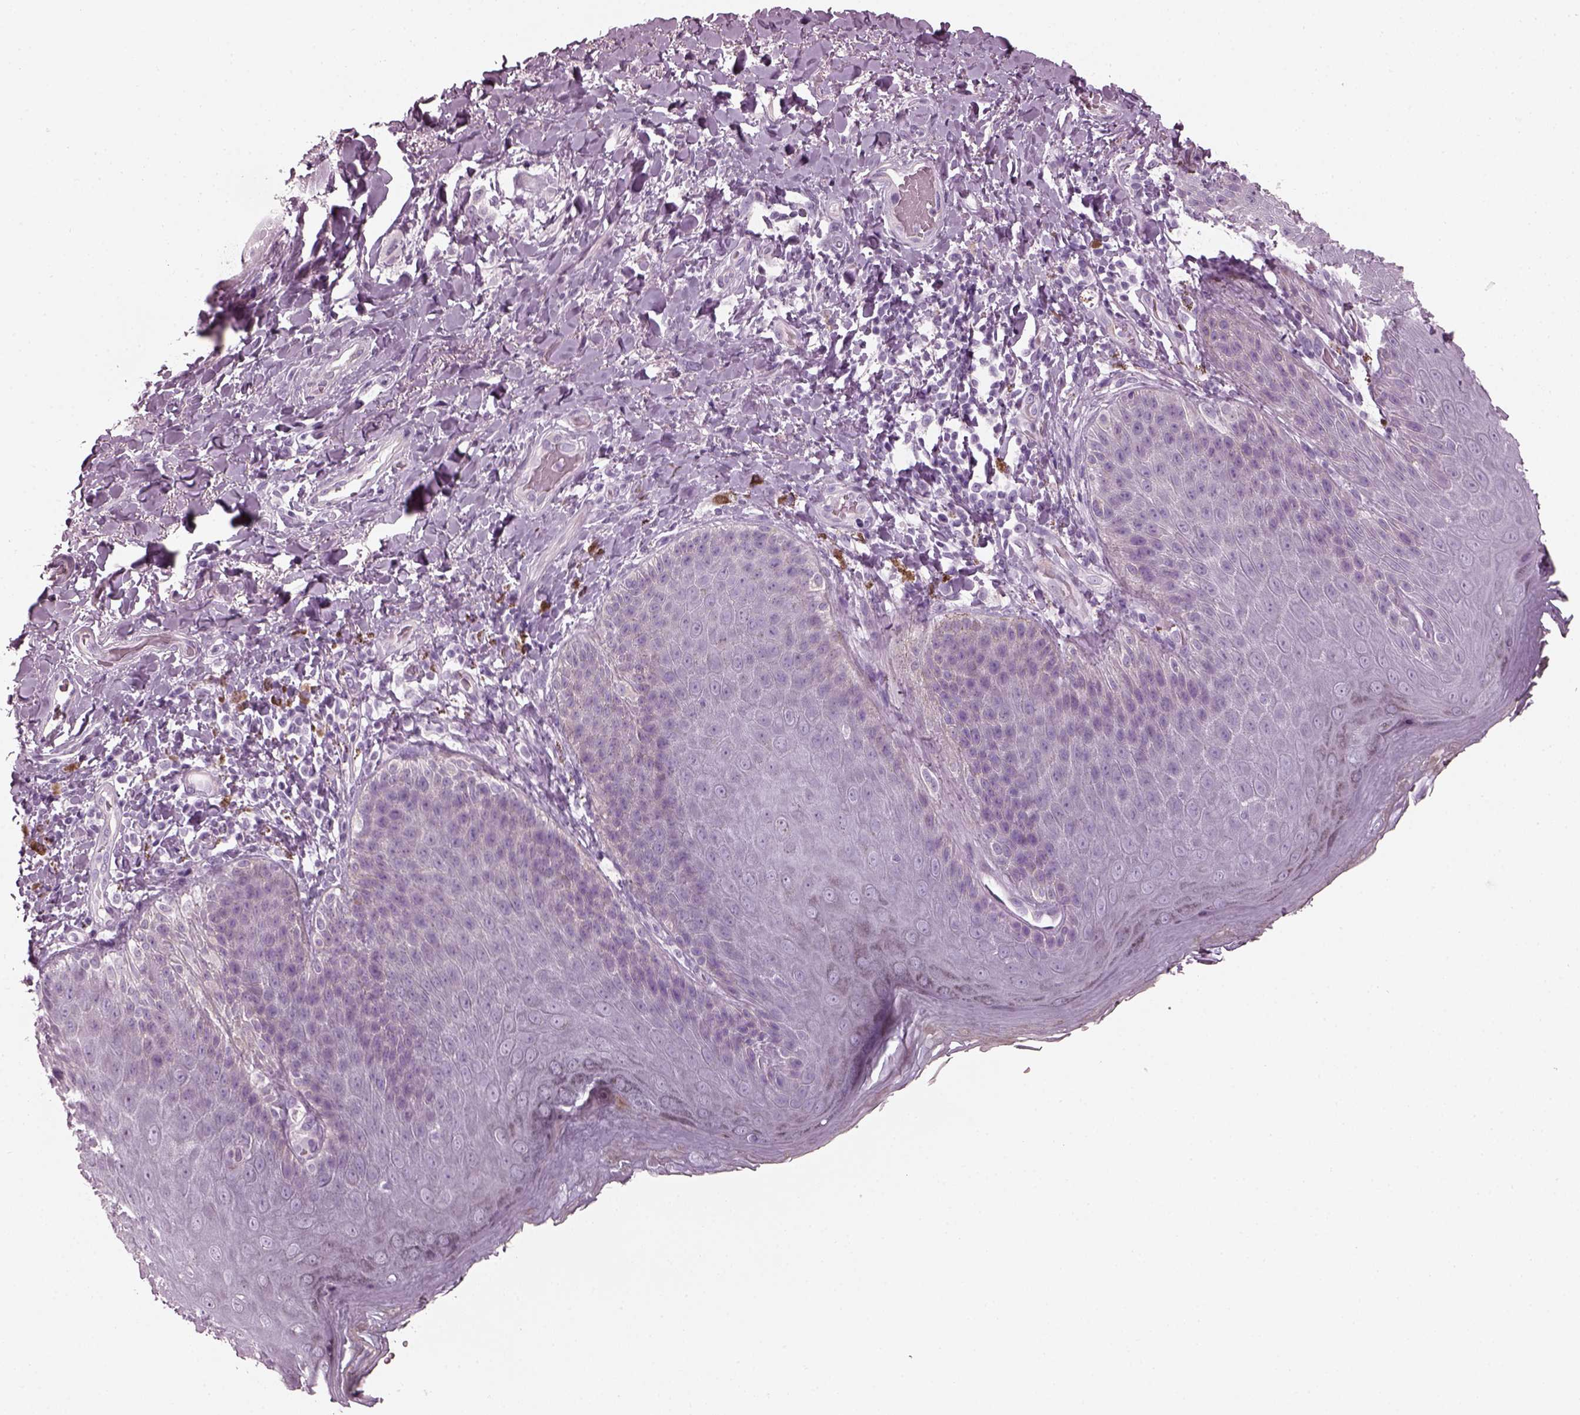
{"staining": {"intensity": "negative", "quantity": "none", "location": "none"}, "tissue": "skin", "cell_type": "Epidermal cells", "image_type": "normal", "snomed": [{"axis": "morphology", "description": "Normal tissue, NOS"}, {"axis": "topography", "description": "Anal"}], "caption": "Skin stained for a protein using IHC shows no expression epidermal cells.", "gene": "PDC", "patient": {"sex": "male", "age": 53}}